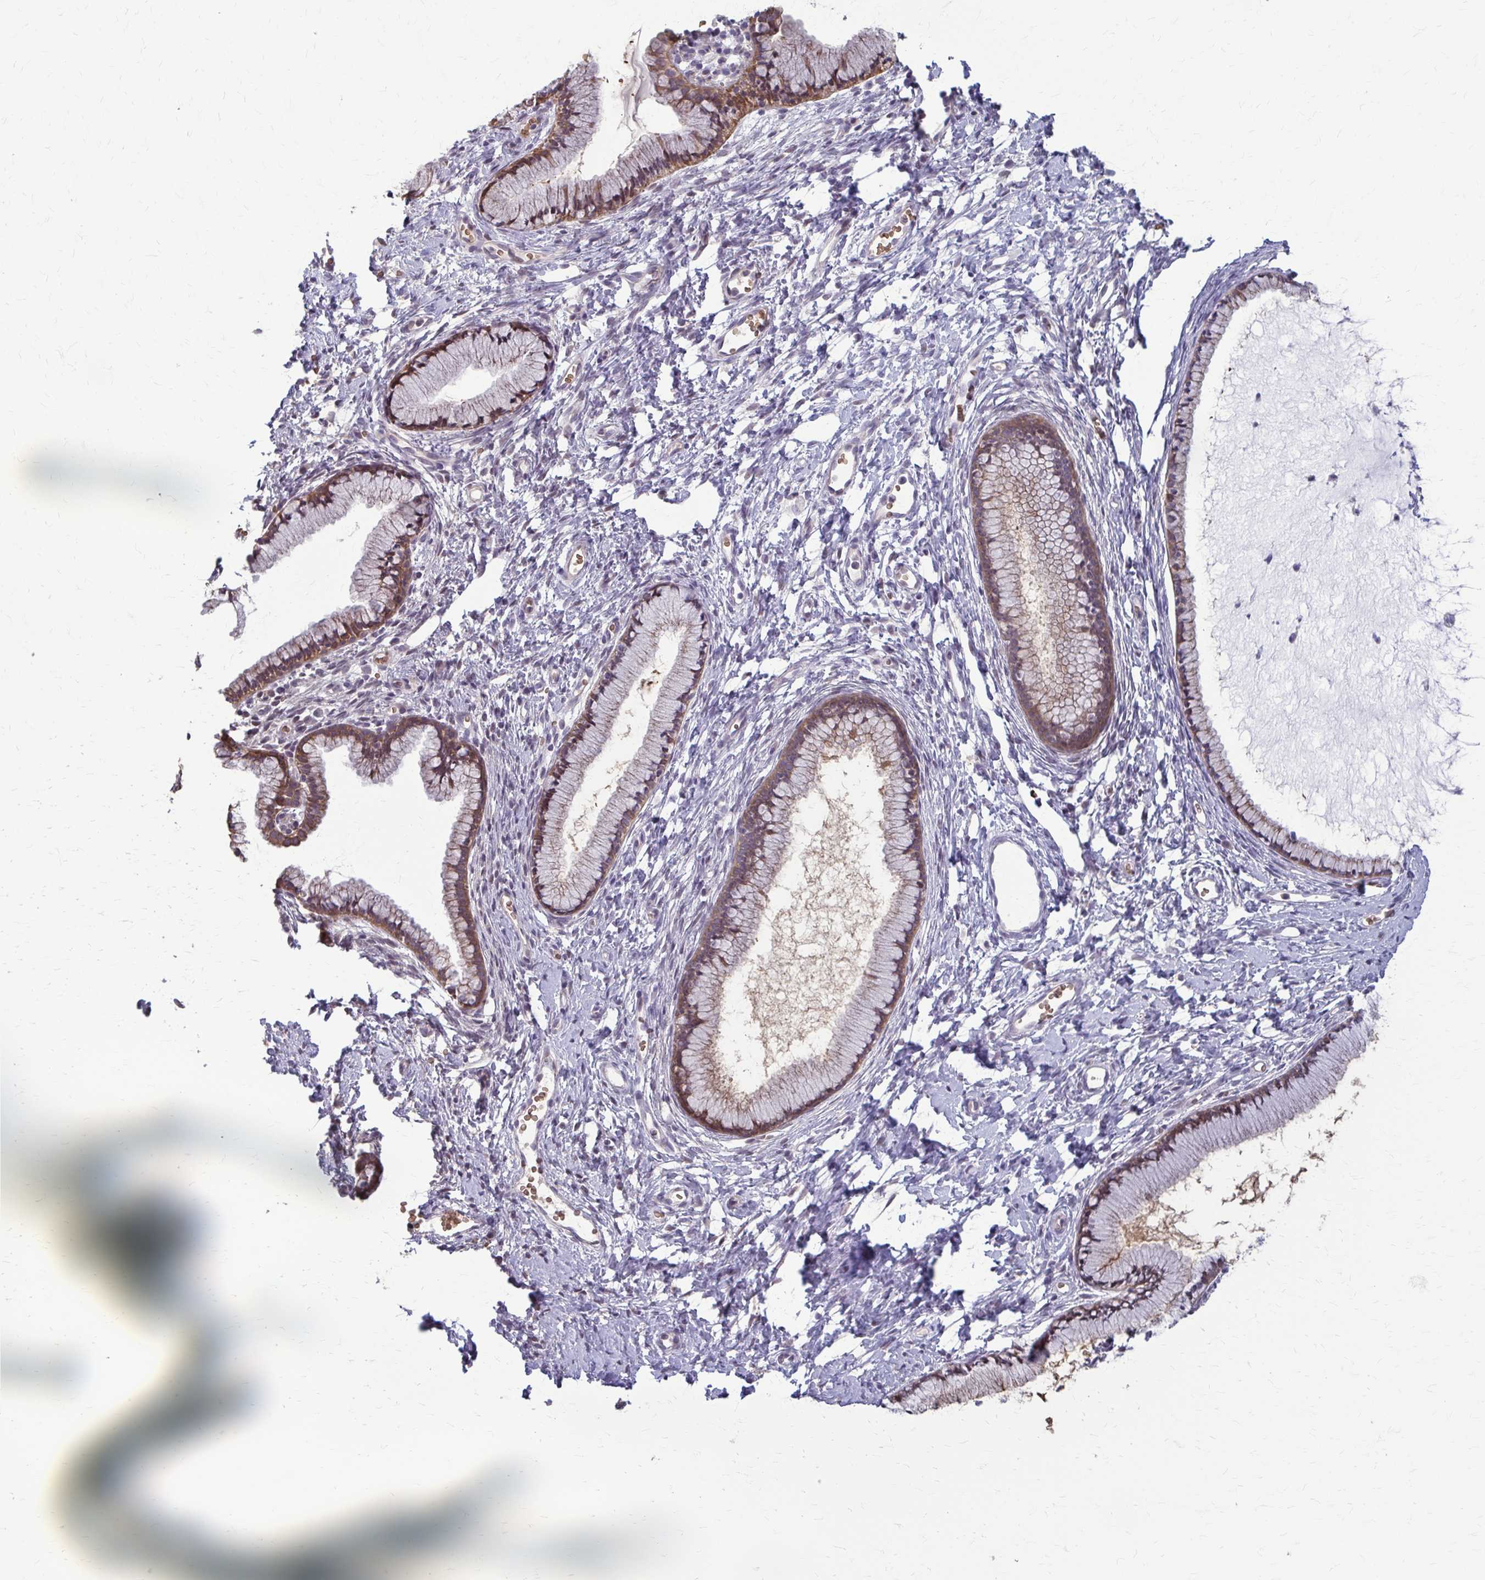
{"staining": {"intensity": "moderate", "quantity": ">75%", "location": "cytoplasmic/membranous,nuclear"}, "tissue": "cervix", "cell_type": "Glandular cells", "image_type": "normal", "snomed": [{"axis": "morphology", "description": "Normal tissue, NOS"}, {"axis": "topography", "description": "Cervix"}], "caption": "An IHC micrograph of unremarkable tissue is shown. Protein staining in brown labels moderate cytoplasmic/membranous,nuclear positivity in cervix within glandular cells.", "gene": "ZNF34", "patient": {"sex": "female", "age": 40}}